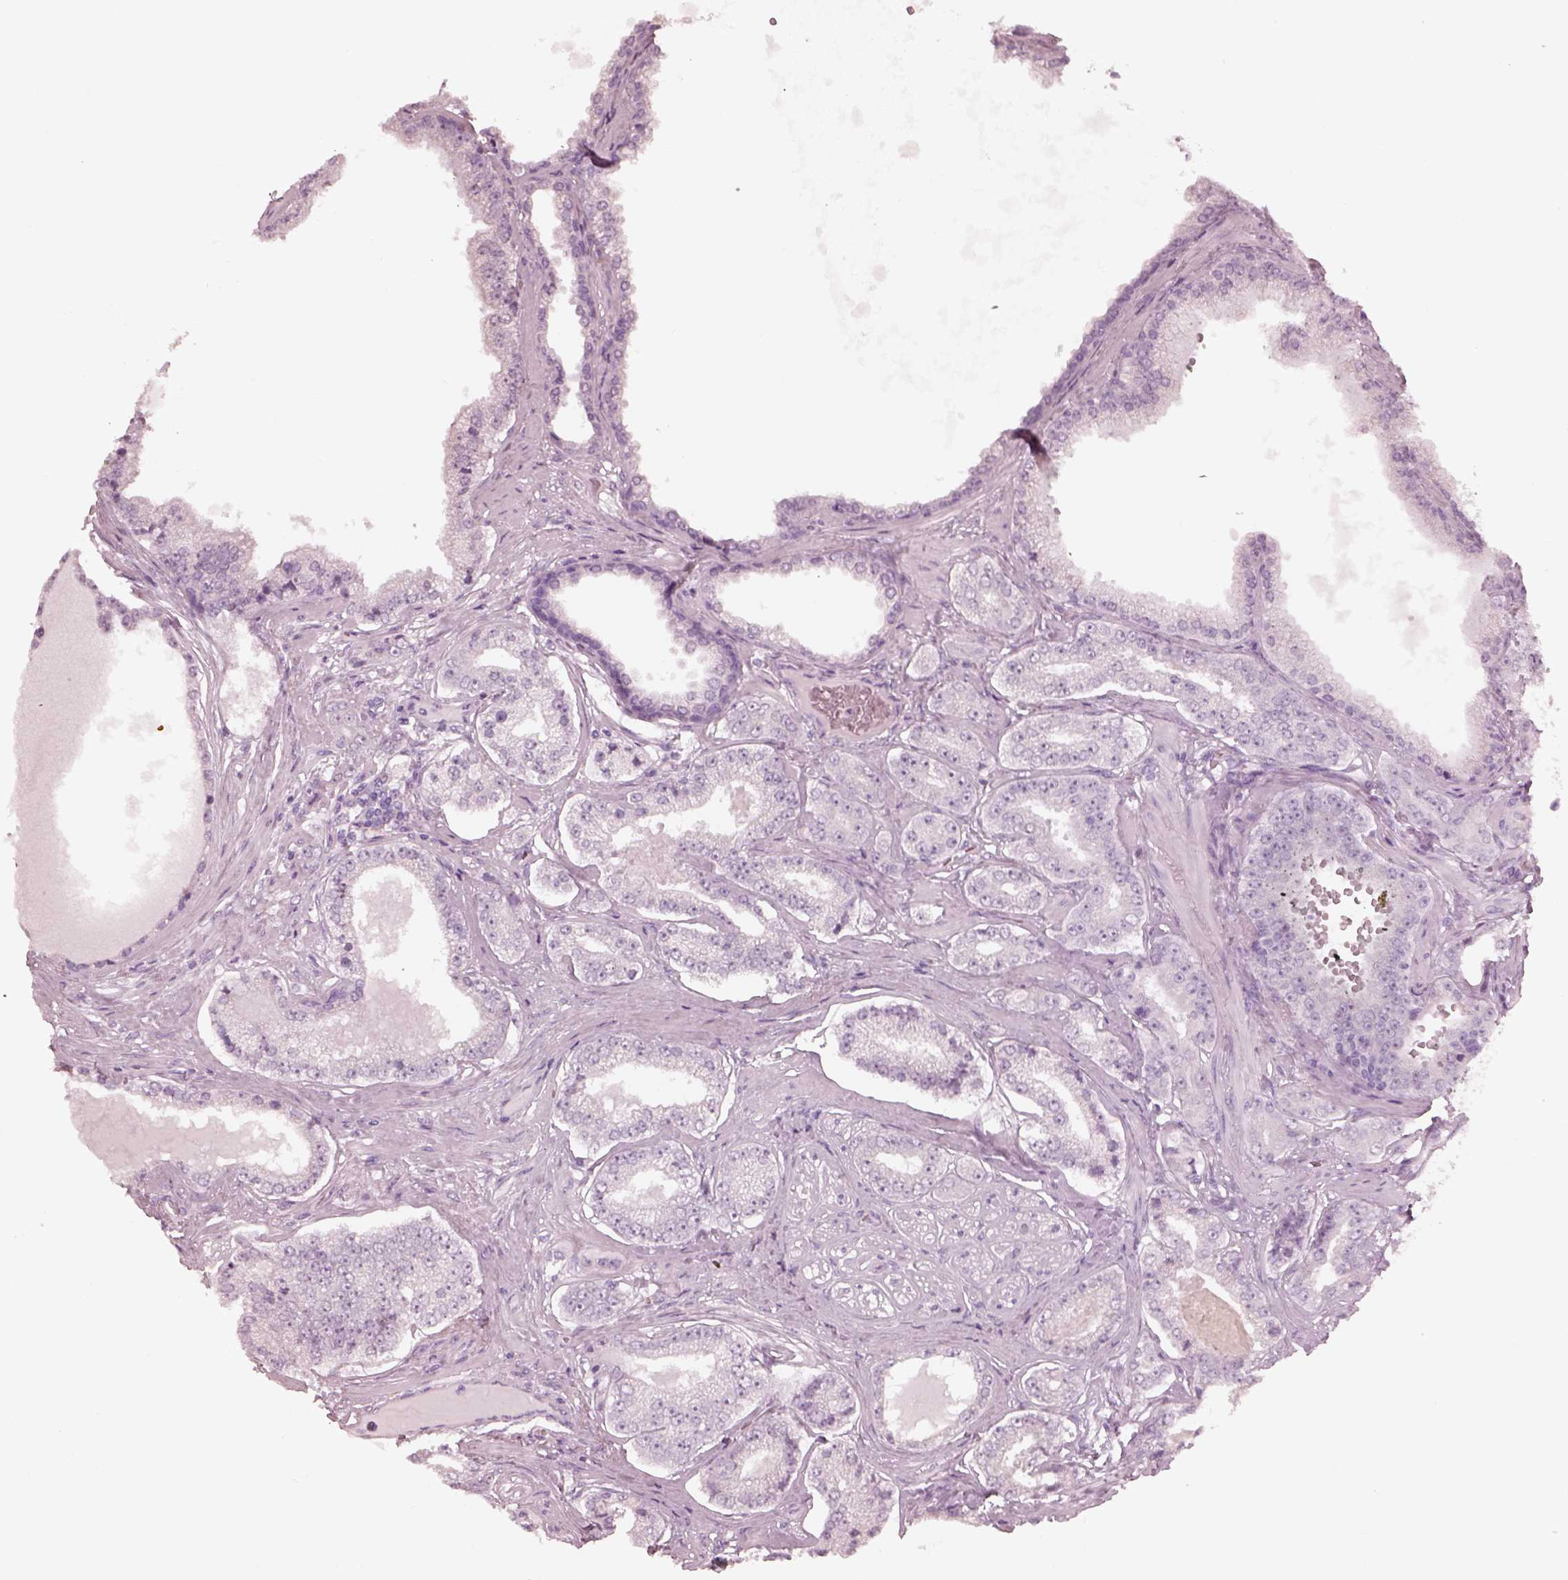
{"staining": {"intensity": "negative", "quantity": "none", "location": "none"}, "tissue": "prostate cancer", "cell_type": "Tumor cells", "image_type": "cancer", "snomed": [{"axis": "morphology", "description": "Adenocarcinoma, NOS"}, {"axis": "topography", "description": "Prostate"}], "caption": "Adenocarcinoma (prostate) was stained to show a protein in brown. There is no significant staining in tumor cells.", "gene": "KRTAP24-1", "patient": {"sex": "male", "age": 64}}